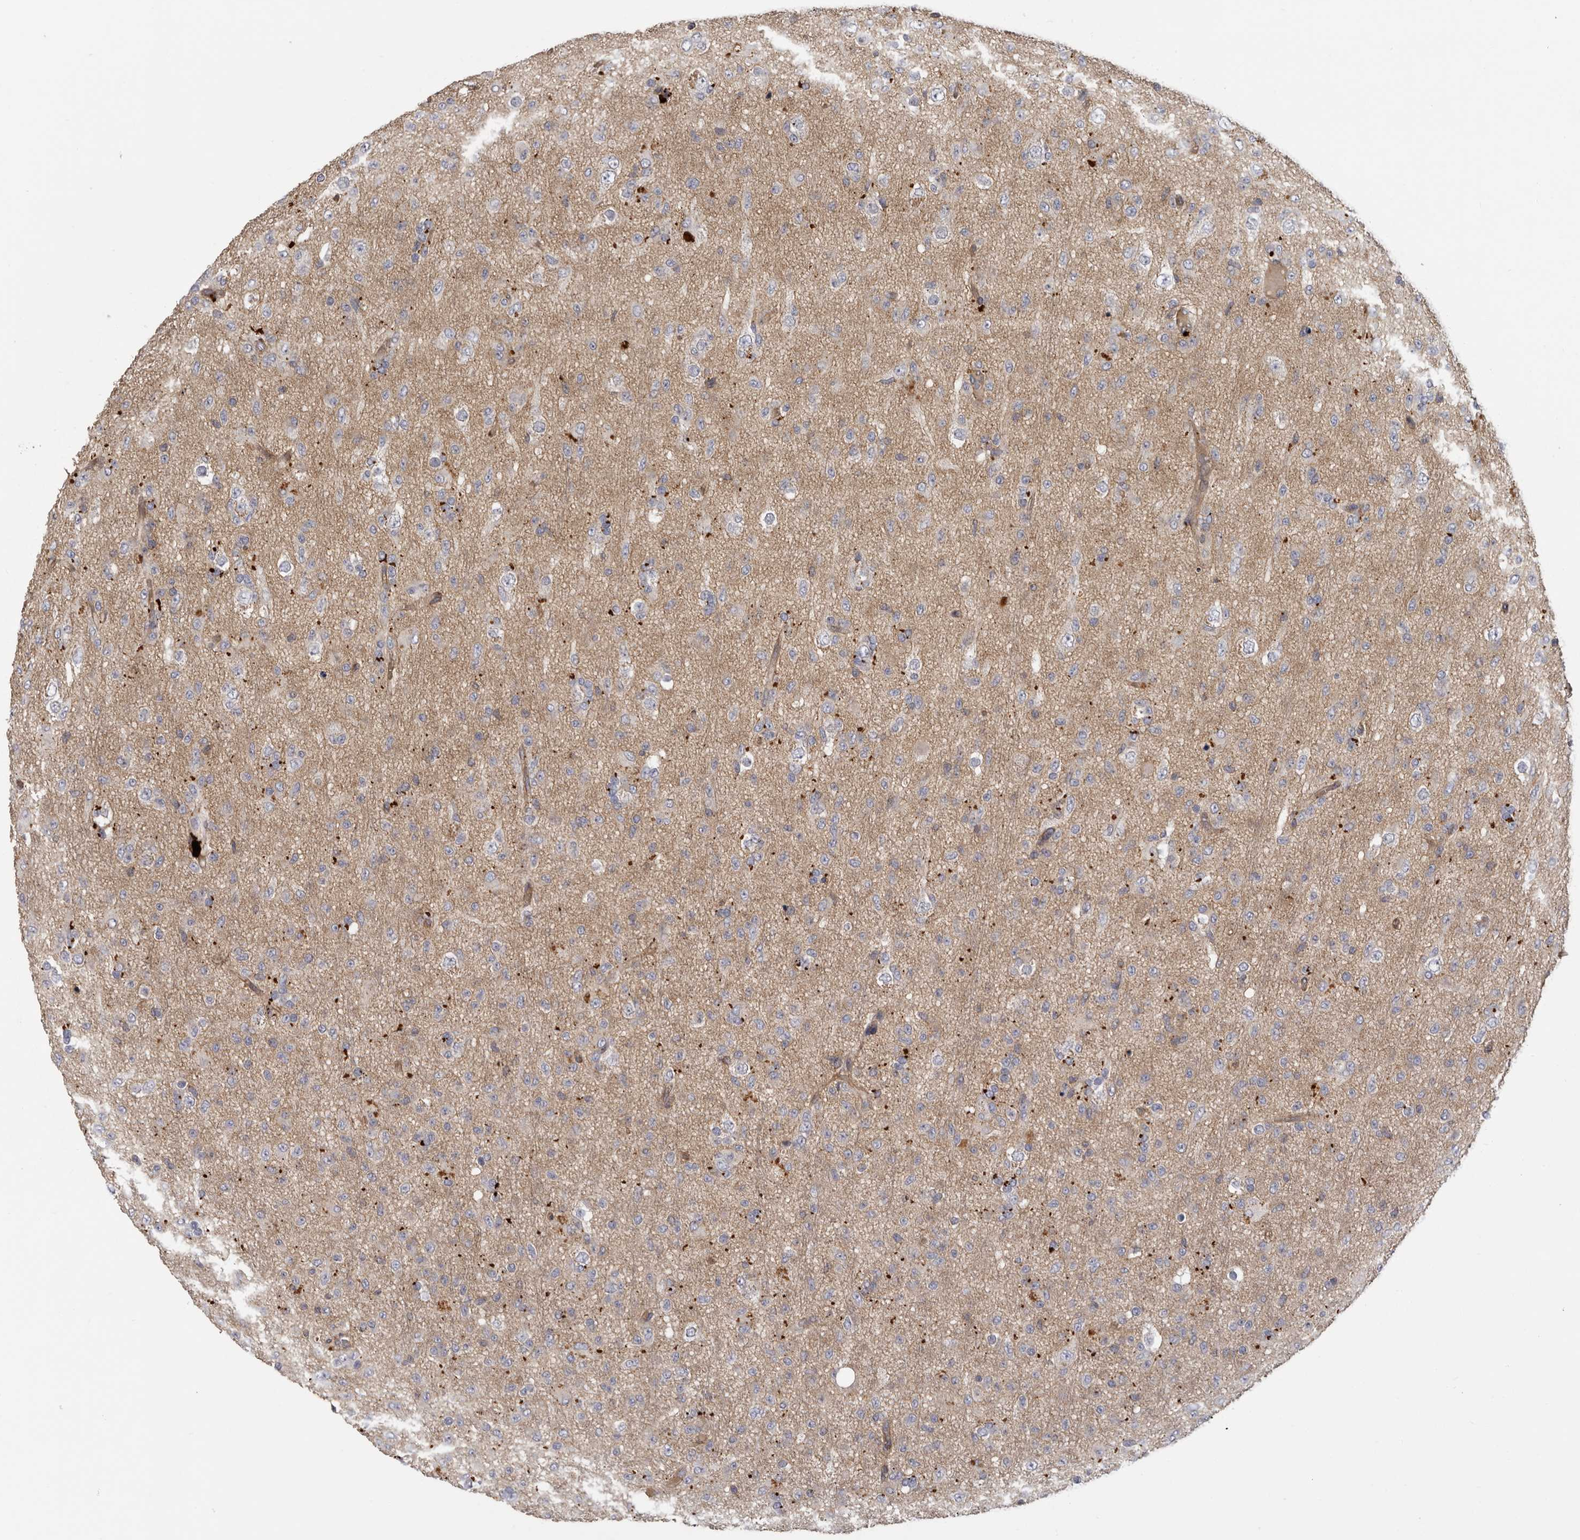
{"staining": {"intensity": "negative", "quantity": "none", "location": "none"}, "tissue": "glioma", "cell_type": "Tumor cells", "image_type": "cancer", "snomed": [{"axis": "morphology", "description": "Glioma, malignant, Low grade"}, {"axis": "topography", "description": "Brain"}], "caption": "DAB (3,3'-diaminobenzidine) immunohistochemical staining of glioma demonstrates no significant positivity in tumor cells. The staining is performed using DAB (3,3'-diaminobenzidine) brown chromogen with nuclei counter-stained in using hematoxylin.", "gene": "INKA2", "patient": {"sex": "male", "age": 65}}